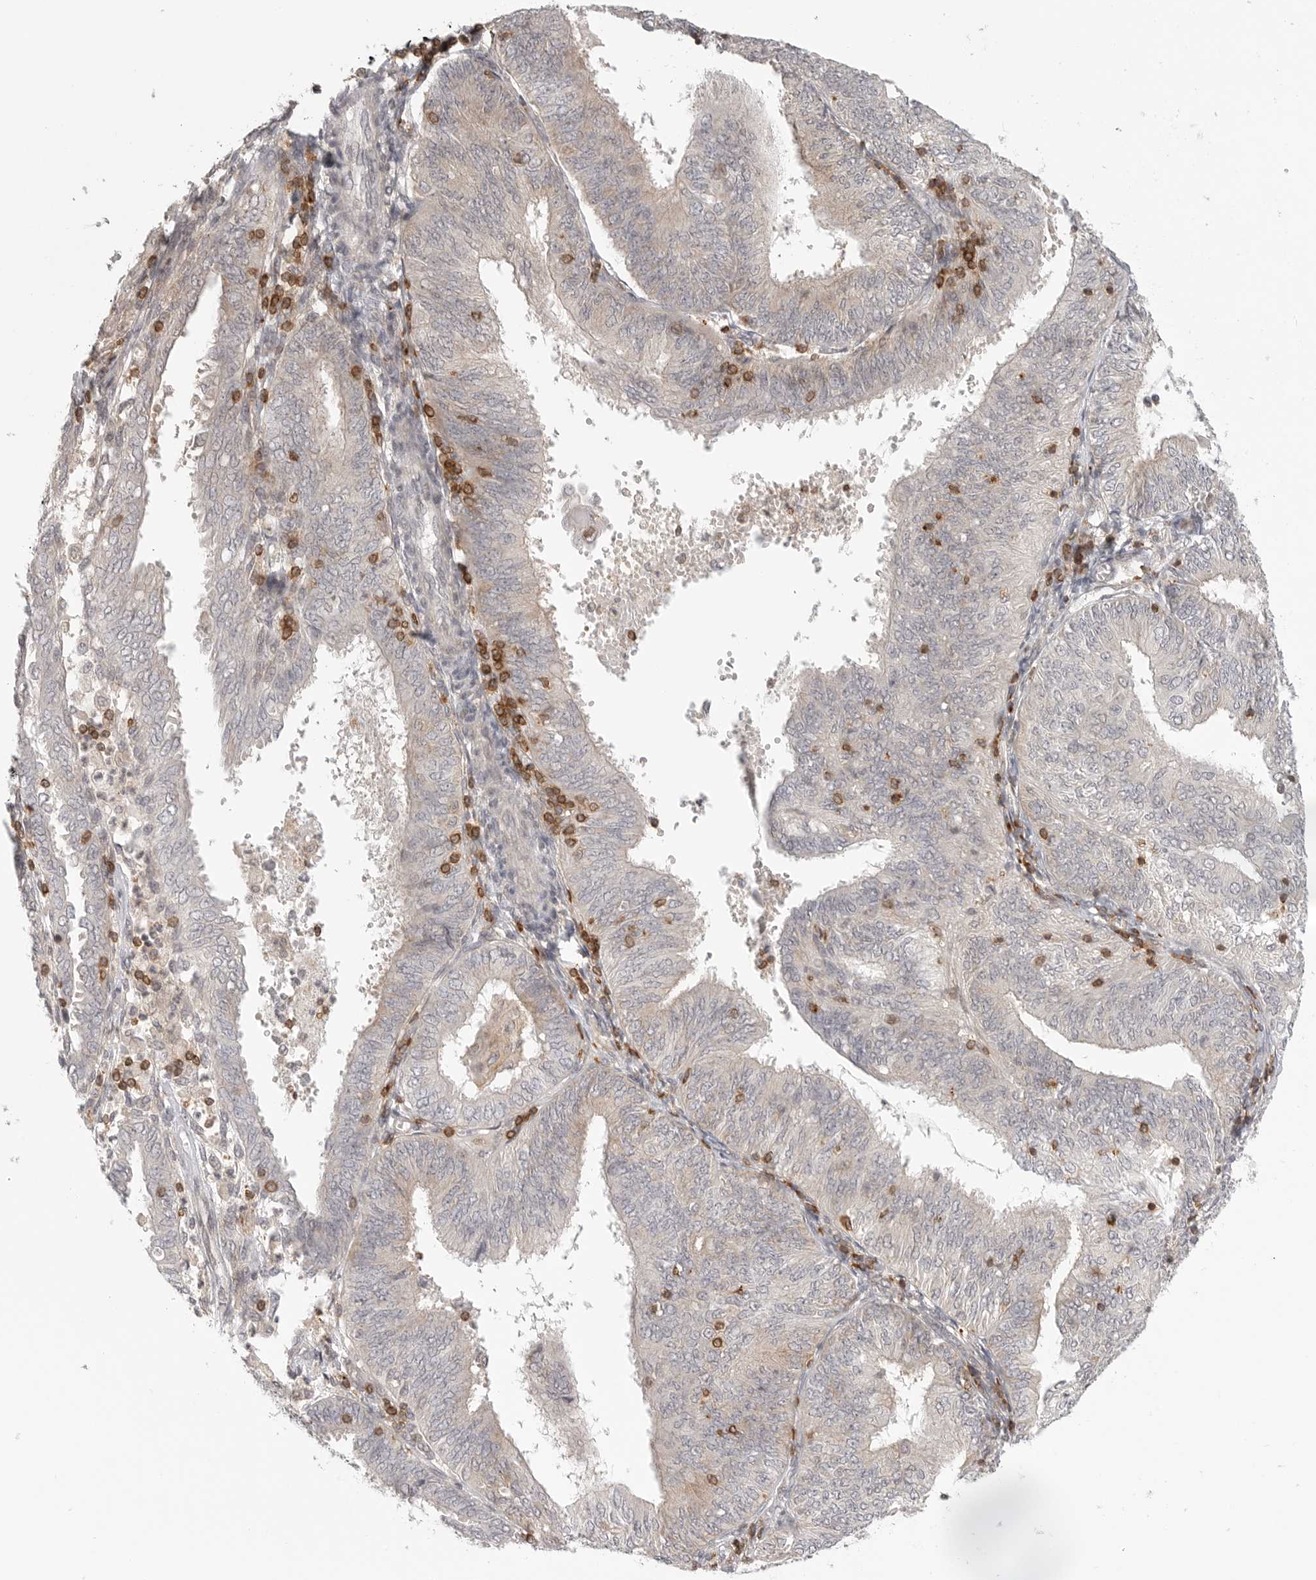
{"staining": {"intensity": "negative", "quantity": "none", "location": "none"}, "tissue": "endometrial cancer", "cell_type": "Tumor cells", "image_type": "cancer", "snomed": [{"axis": "morphology", "description": "Adenocarcinoma, NOS"}, {"axis": "topography", "description": "Endometrium"}], "caption": "Immunohistochemistry (IHC) of endometrial cancer displays no expression in tumor cells. (Immunohistochemistry (IHC), brightfield microscopy, high magnification).", "gene": "SH3KBP1", "patient": {"sex": "female", "age": 58}}